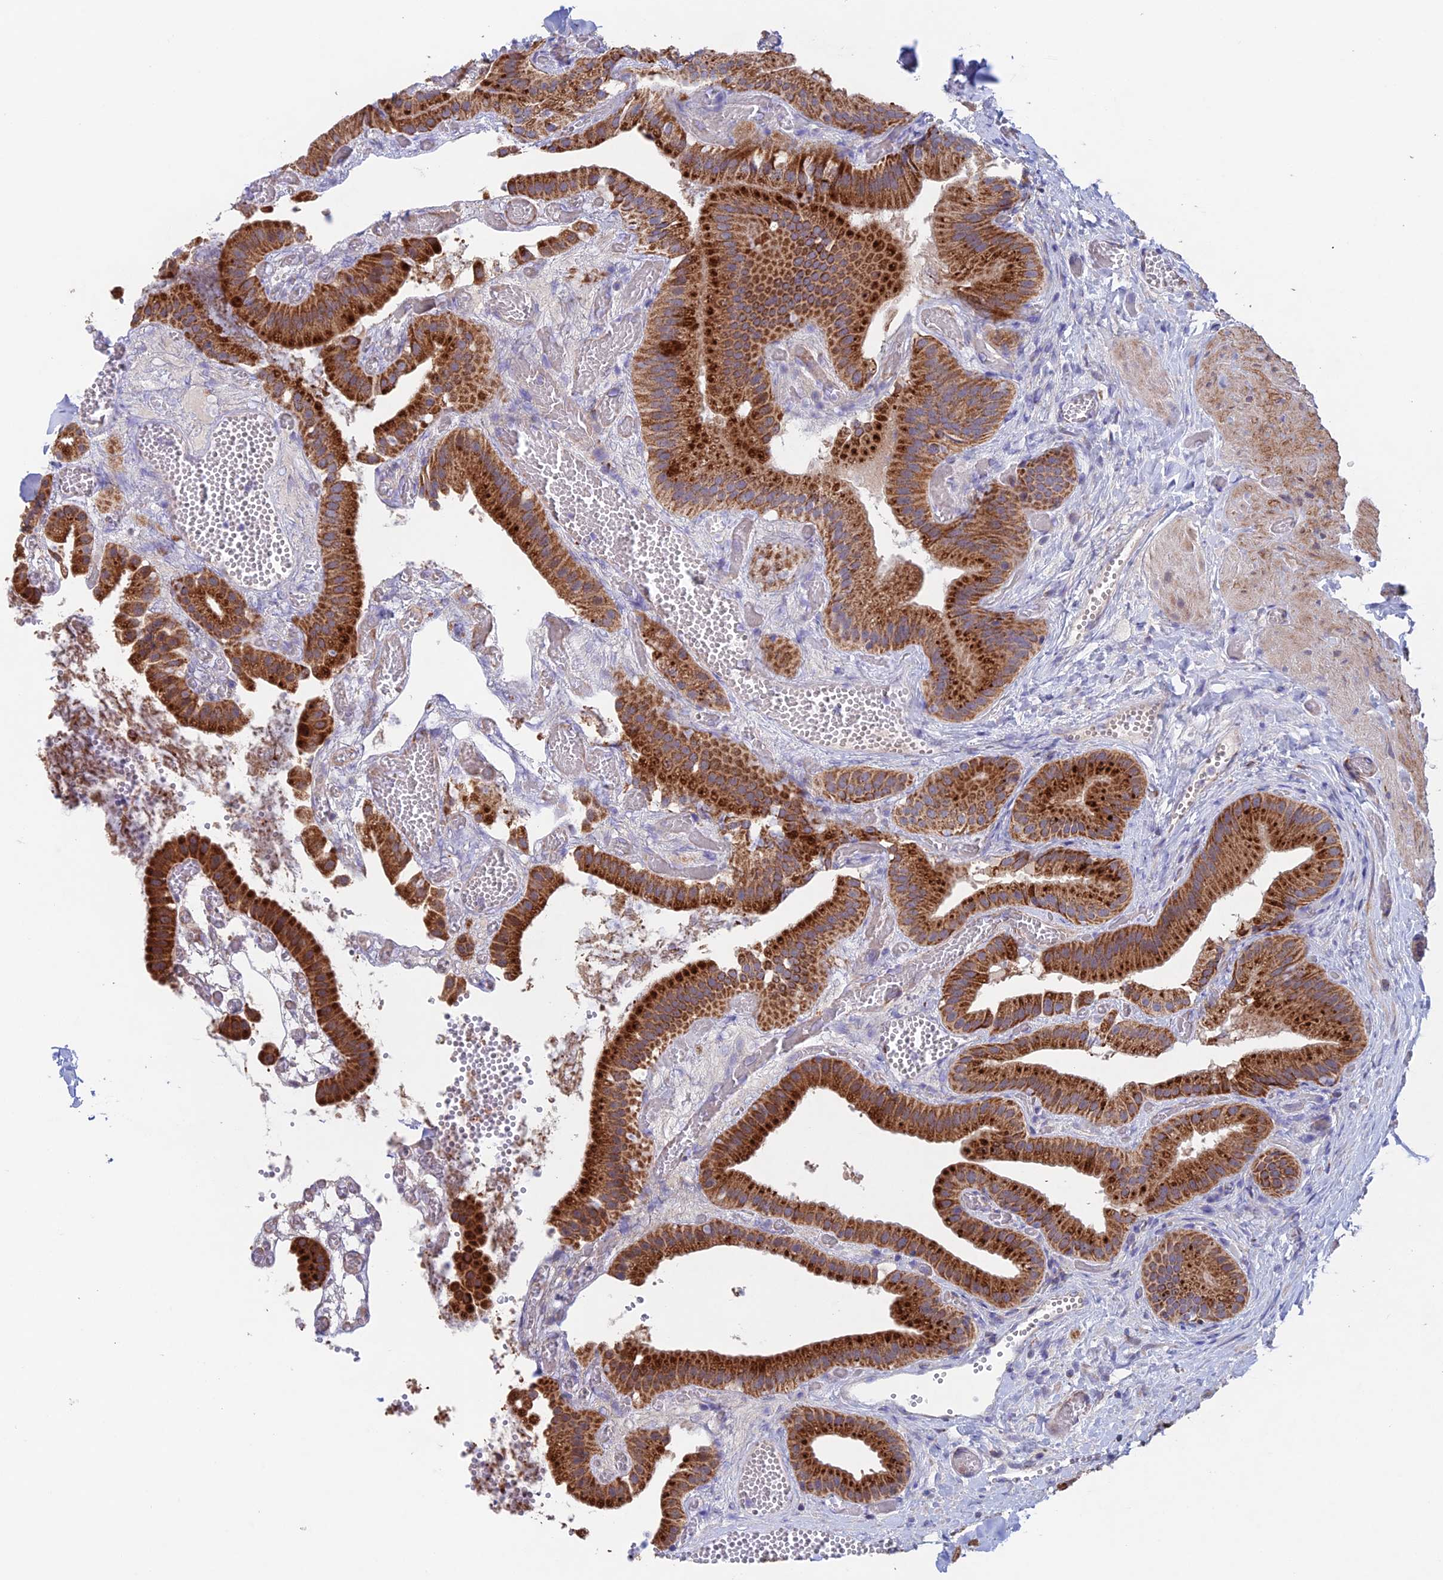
{"staining": {"intensity": "strong", "quantity": ">75%", "location": "cytoplasmic/membranous"}, "tissue": "gallbladder", "cell_type": "Glandular cells", "image_type": "normal", "snomed": [{"axis": "morphology", "description": "Normal tissue, NOS"}, {"axis": "topography", "description": "Gallbladder"}], "caption": "Immunohistochemistry (IHC) photomicrograph of benign gallbladder: gallbladder stained using immunohistochemistry displays high levels of strong protein expression localized specifically in the cytoplasmic/membranous of glandular cells, appearing as a cytoplasmic/membranous brown color.", "gene": "MRPL1", "patient": {"sex": "female", "age": 64}}